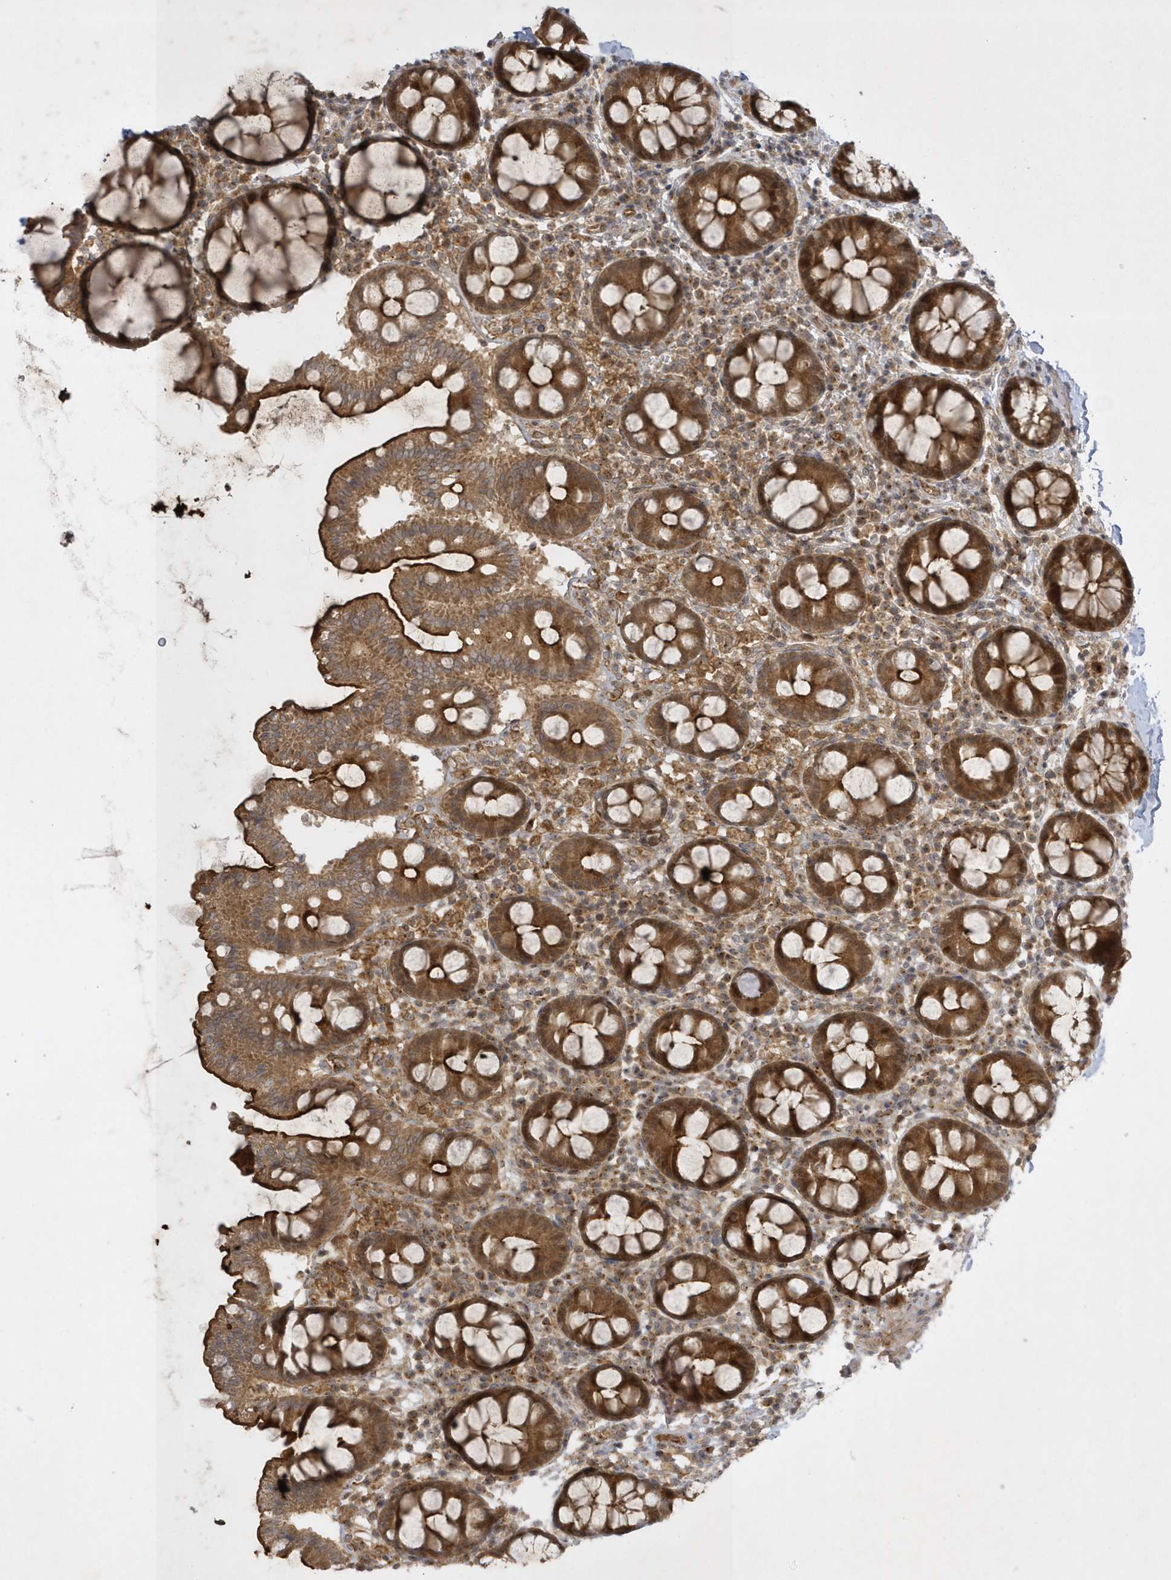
{"staining": {"intensity": "moderate", "quantity": ">75%", "location": "cytoplasmic/membranous"}, "tissue": "colon", "cell_type": "Endothelial cells", "image_type": "normal", "snomed": [{"axis": "morphology", "description": "Normal tissue, NOS"}, {"axis": "topography", "description": "Colon"}], "caption": "Approximately >75% of endothelial cells in normal colon exhibit moderate cytoplasmic/membranous protein expression as visualized by brown immunohistochemical staining.", "gene": "NAF1", "patient": {"sex": "female", "age": 79}}